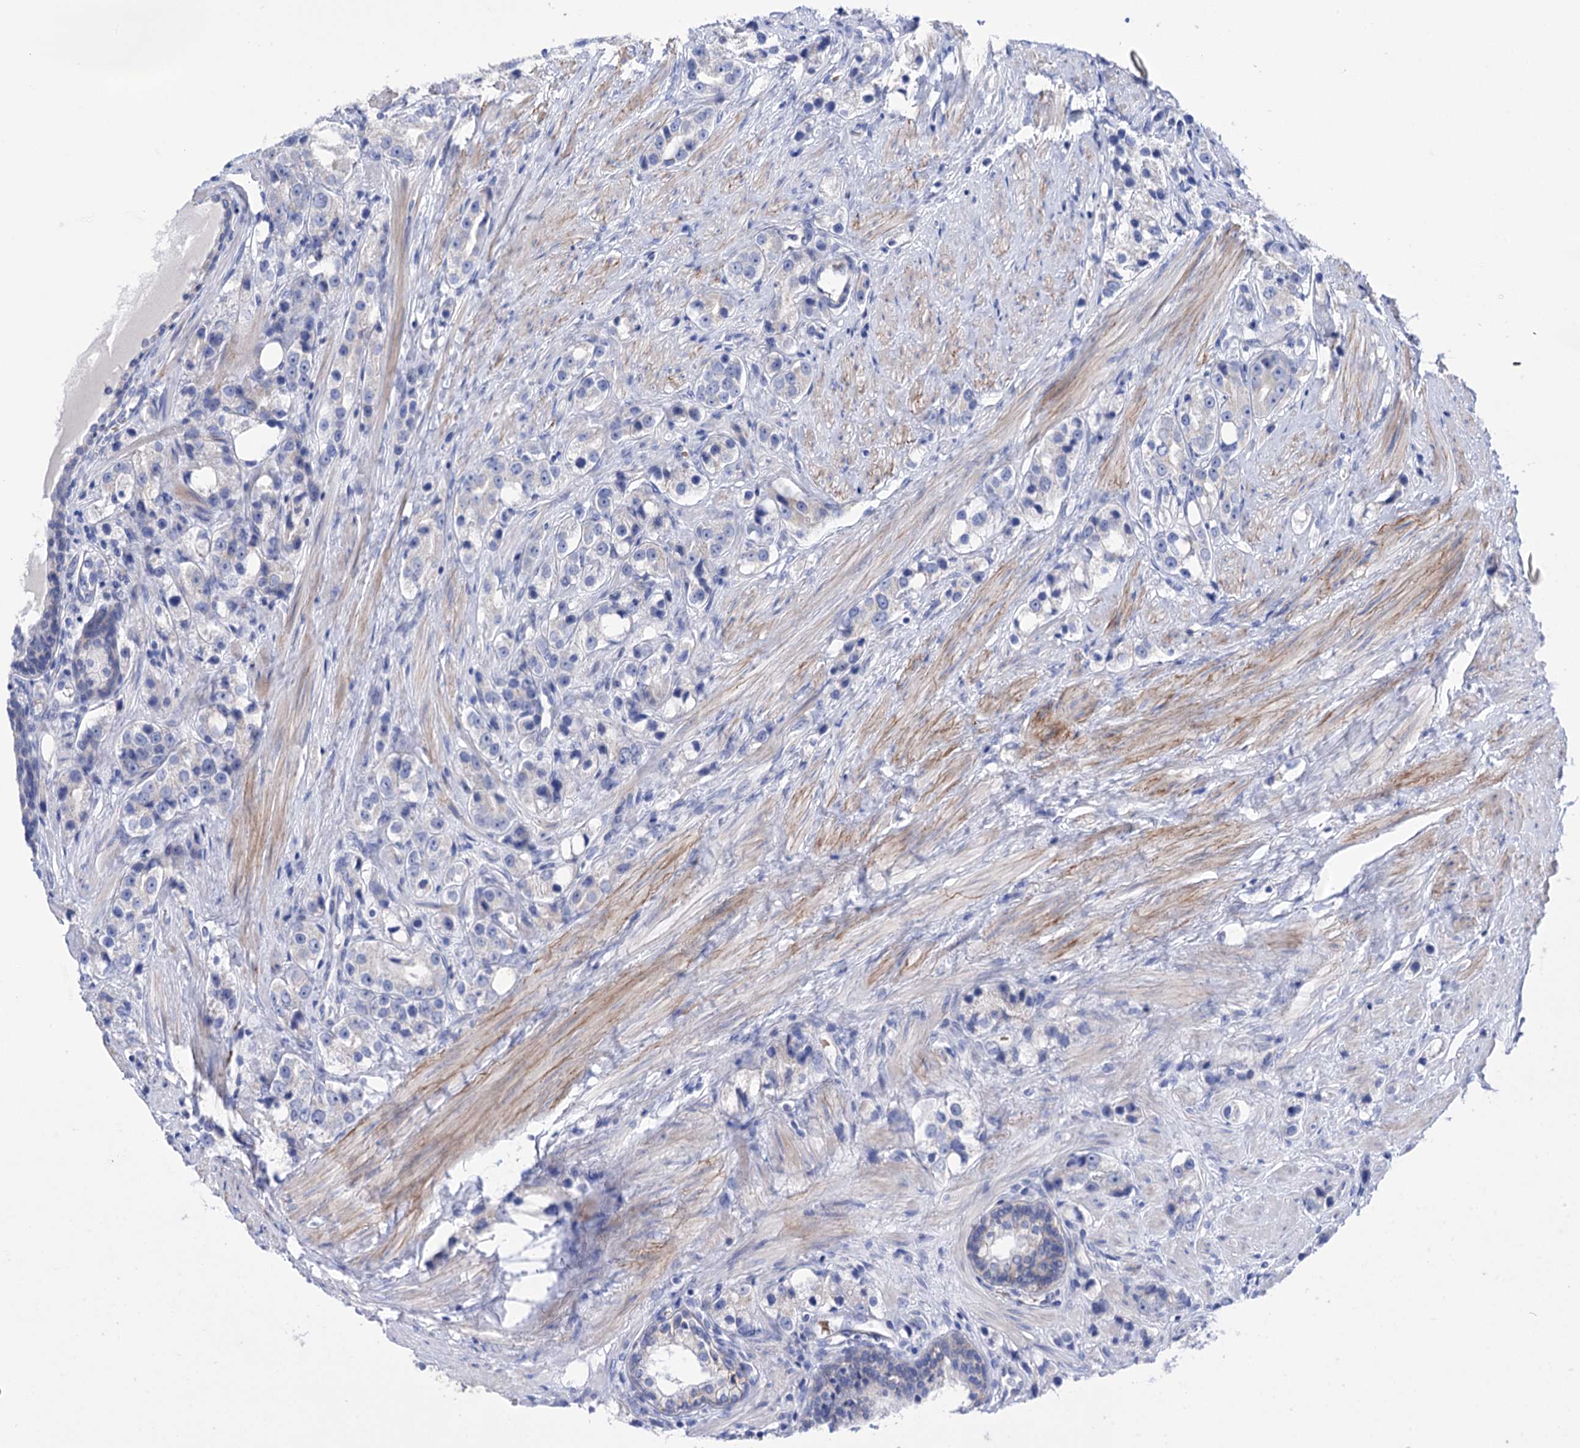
{"staining": {"intensity": "negative", "quantity": "none", "location": "none"}, "tissue": "prostate cancer", "cell_type": "Tumor cells", "image_type": "cancer", "snomed": [{"axis": "morphology", "description": "Adenocarcinoma, NOS"}, {"axis": "topography", "description": "Prostate"}], "caption": "Histopathology image shows no significant protein expression in tumor cells of prostate cancer. (DAB (3,3'-diaminobenzidine) immunohistochemistry (IHC) visualized using brightfield microscopy, high magnification).", "gene": "YARS2", "patient": {"sex": "male", "age": 79}}